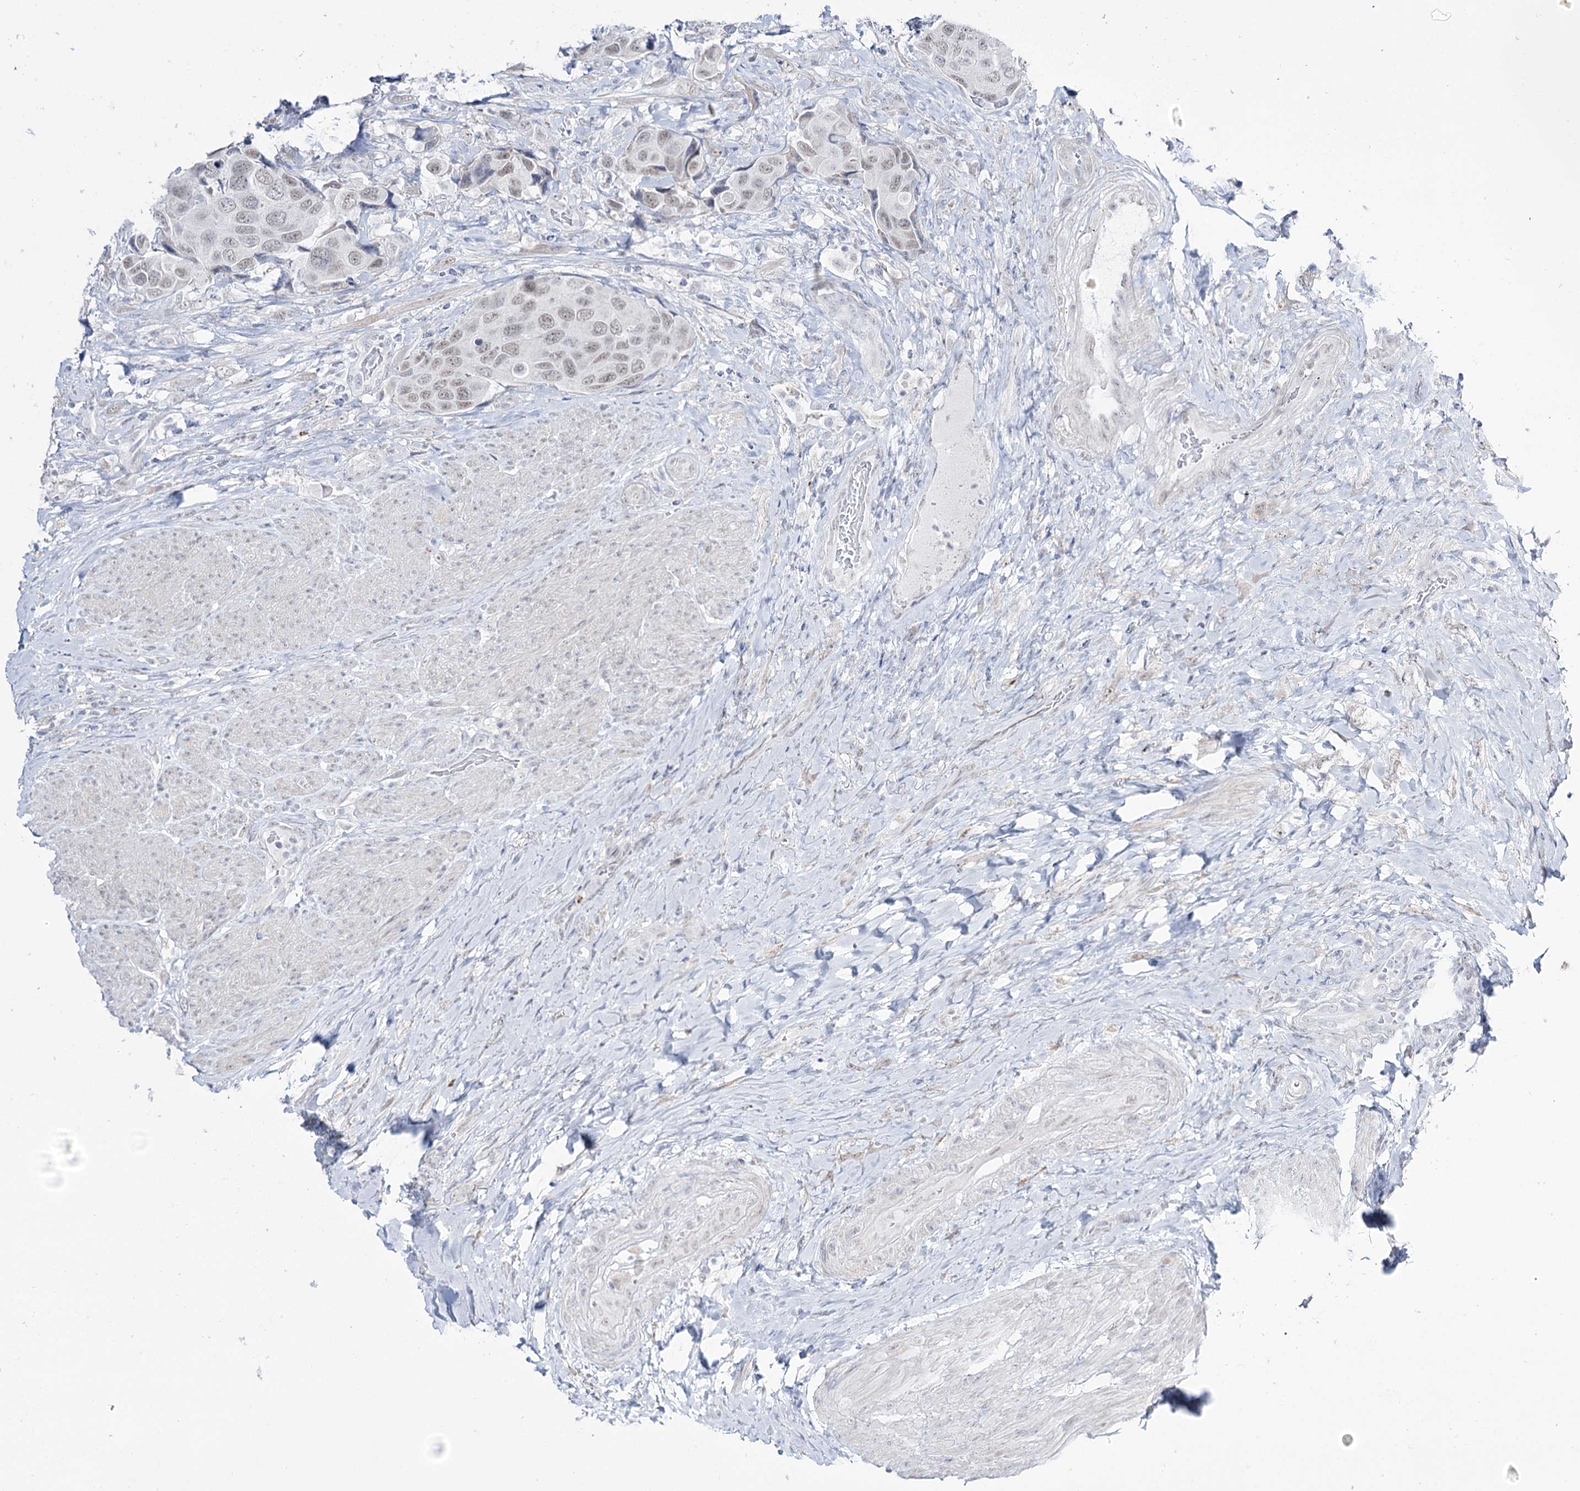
{"staining": {"intensity": "weak", "quantity": "<25%", "location": "nuclear"}, "tissue": "urothelial cancer", "cell_type": "Tumor cells", "image_type": "cancer", "snomed": [{"axis": "morphology", "description": "Urothelial carcinoma, High grade"}, {"axis": "topography", "description": "Urinary bladder"}], "caption": "This histopathology image is of urothelial cancer stained with immunohistochemistry to label a protein in brown with the nuclei are counter-stained blue. There is no expression in tumor cells.", "gene": "RBM15B", "patient": {"sex": "male", "age": 74}}